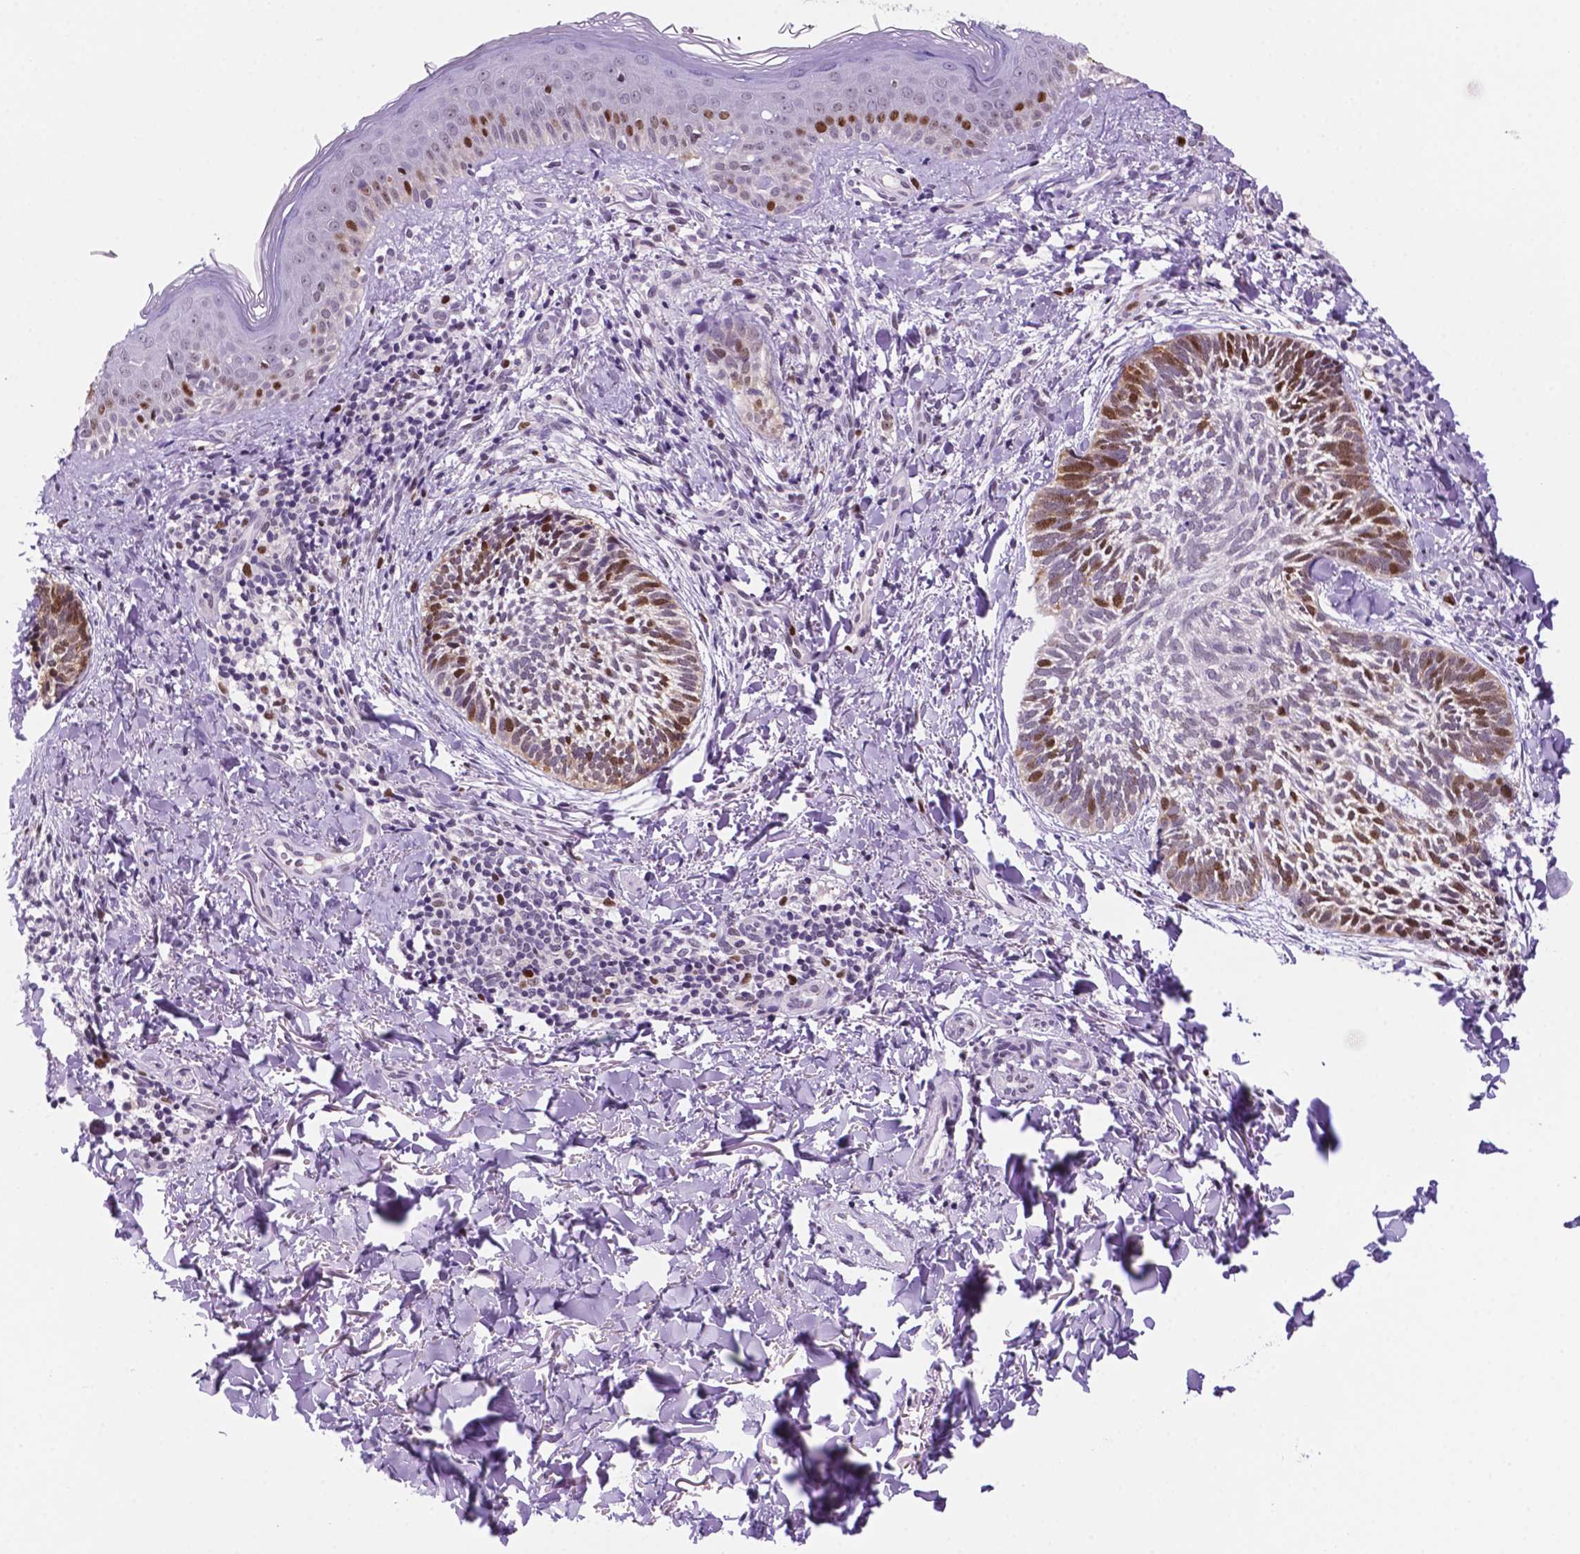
{"staining": {"intensity": "moderate", "quantity": "25%-75%", "location": "cytoplasmic/membranous,nuclear"}, "tissue": "skin cancer", "cell_type": "Tumor cells", "image_type": "cancer", "snomed": [{"axis": "morphology", "description": "Normal tissue, NOS"}, {"axis": "morphology", "description": "Basal cell carcinoma"}, {"axis": "topography", "description": "Skin"}], "caption": "Human skin basal cell carcinoma stained with a protein marker displays moderate staining in tumor cells.", "gene": "NCAPH2", "patient": {"sex": "male", "age": 46}}